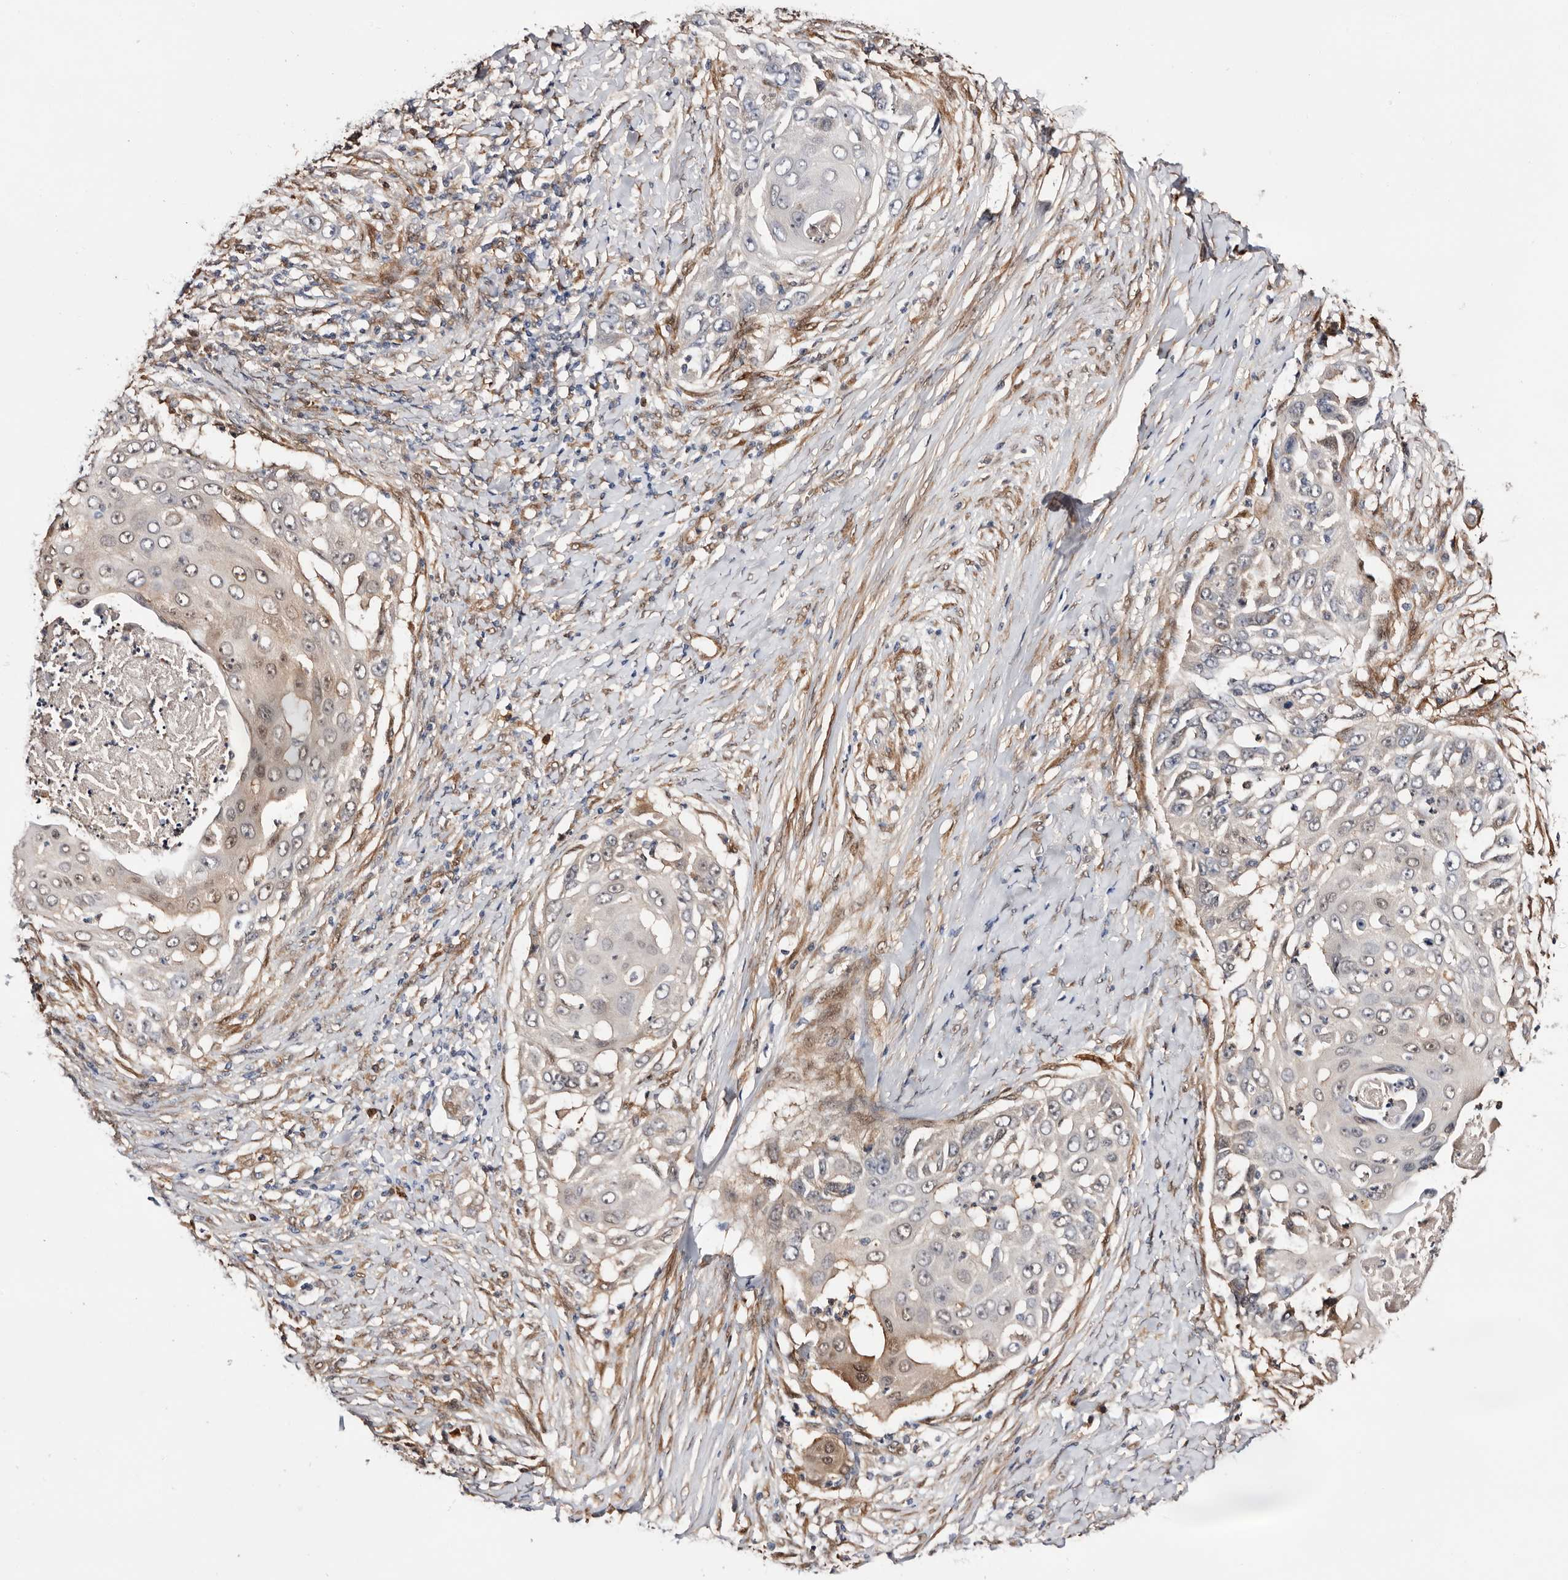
{"staining": {"intensity": "weak", "quantity": "<25%", "location": "cytoplasmic/membranous,nuclear"}, "tissue": "skin cancer", "cell_type": "Tumor cells", "image_type": "cancer", "snomed": [{"axis": "morphology", "description": "Squamous cell carcinoma, NOS"}, {"axis": "topography", "description": "Skin"}], "caption": "Immunohistochemical staining of human skin squamous cell carcinoma displays no significant expression in tumor cells.", "gene": "TP53I3", "patient": {"sex": "female", "age": 44}}